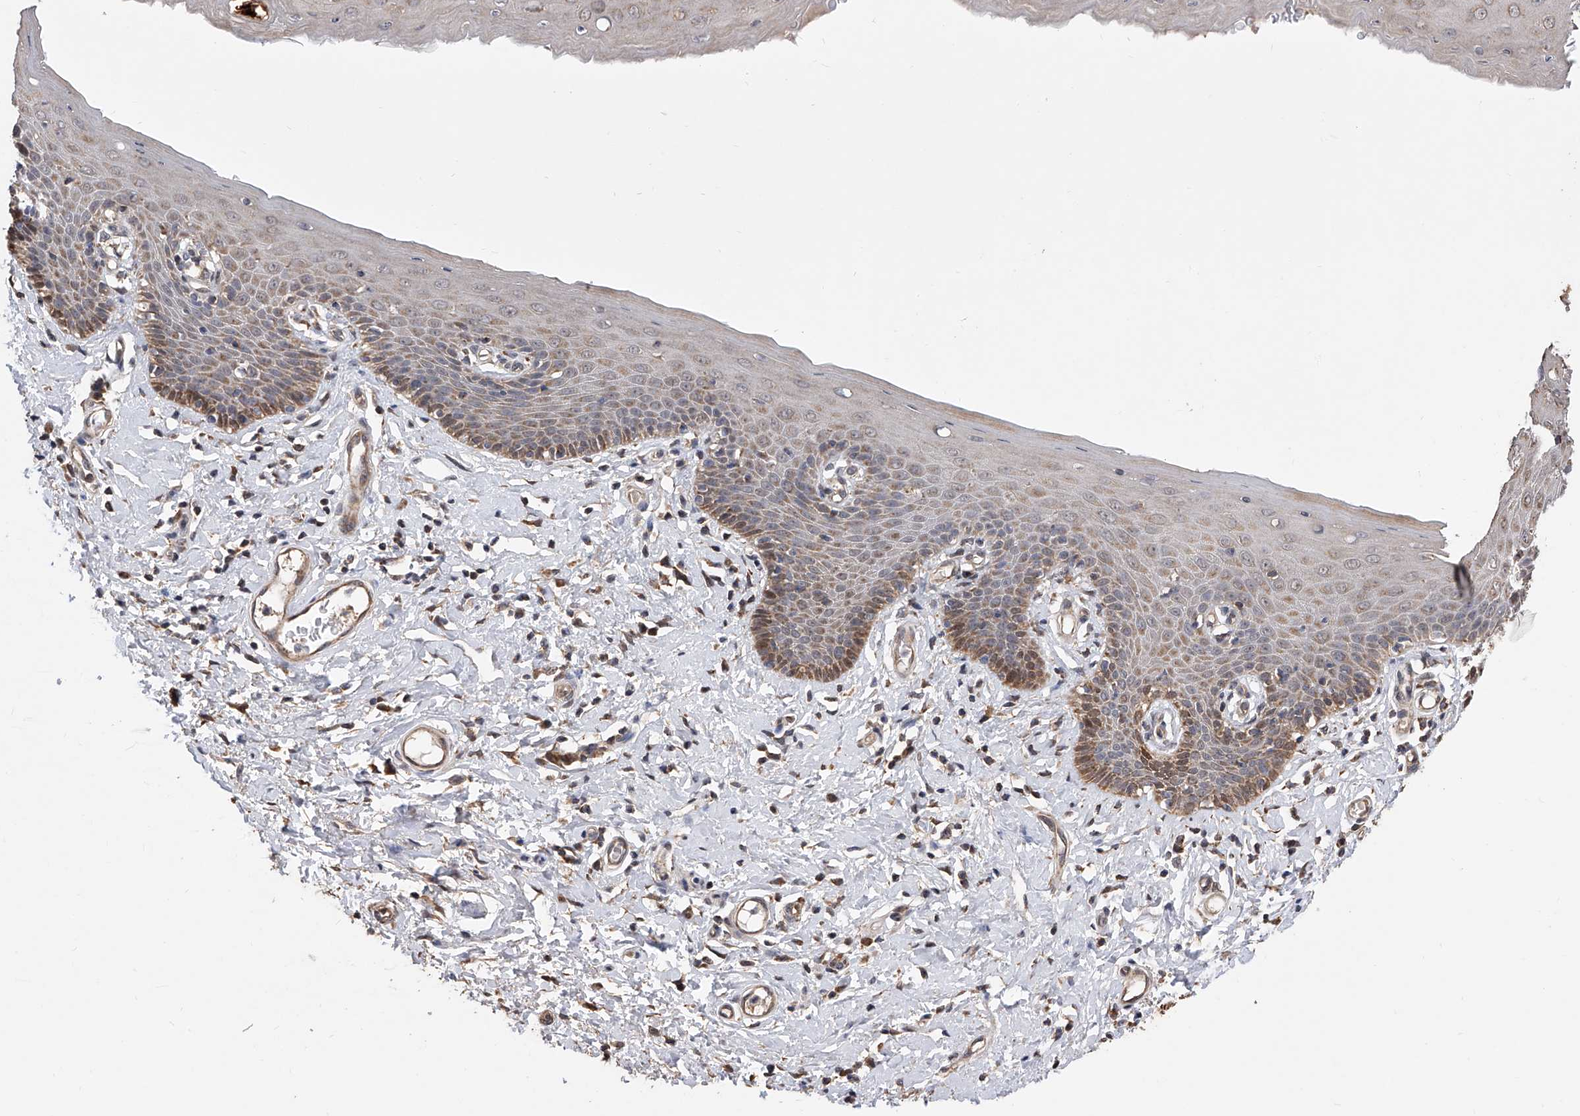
{"staining": {"intensity": "moderate", "quantity": "25%-75%", "location": "cytoplasmic/membranous"}, "tissue": "skin", "cell_type": "Epidermal cells", "image_type": "normal", "snomed": [{"axis": "morphology", "description": "Normal tissue, NOS"}, {"axis": "topography", "description": "Vulva"}], "caption": "This photomicrograph displays immunohistochemistry staining of benign skin, with medium moderate cytoplasmic/membranous expression in approximately 25%-75% of epidermal cells.", "gene": "GMDS", "patient": {"sex": "female", "age": 66}}